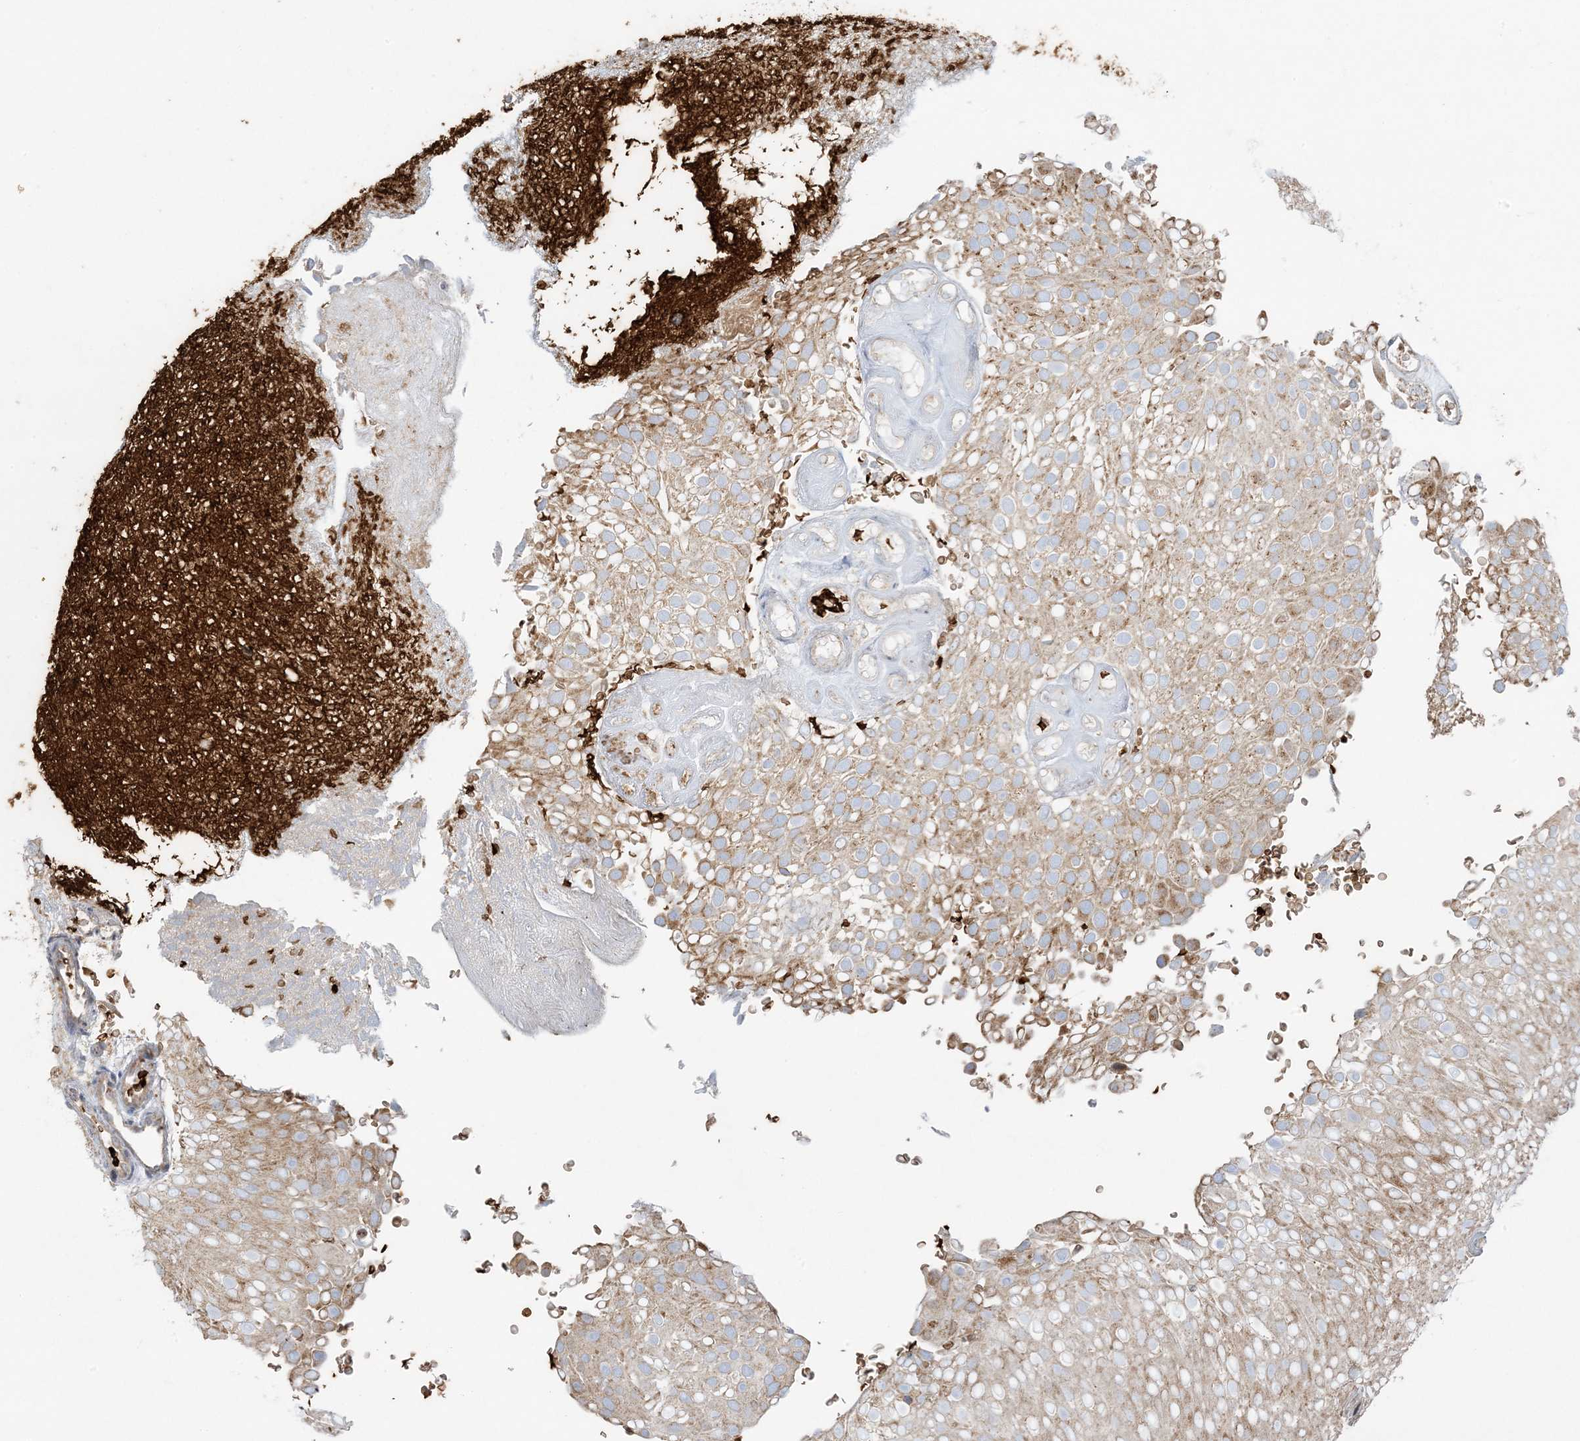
{"staining": {"intensity": "weak", "quantity": ">75%", "location": "cytoplasmic/membranous"}, "tissue": "urothelial cancer", "cell_type": "Tumor cells", "image_type": "cancer", "snomed": [{"axis": "morphology", "description": "Urothelial carcinoma, Low grade"}, {"axis": "topography", "description": "Urinary bladder"}], "caption": "Tumor cells show low levels of weak cytoplasmic/membranous staining in approximately >75% of cells in human urothelial cancer.", "gene": "PIK3R4", "patient": {"sex": "male", "age": 78}}